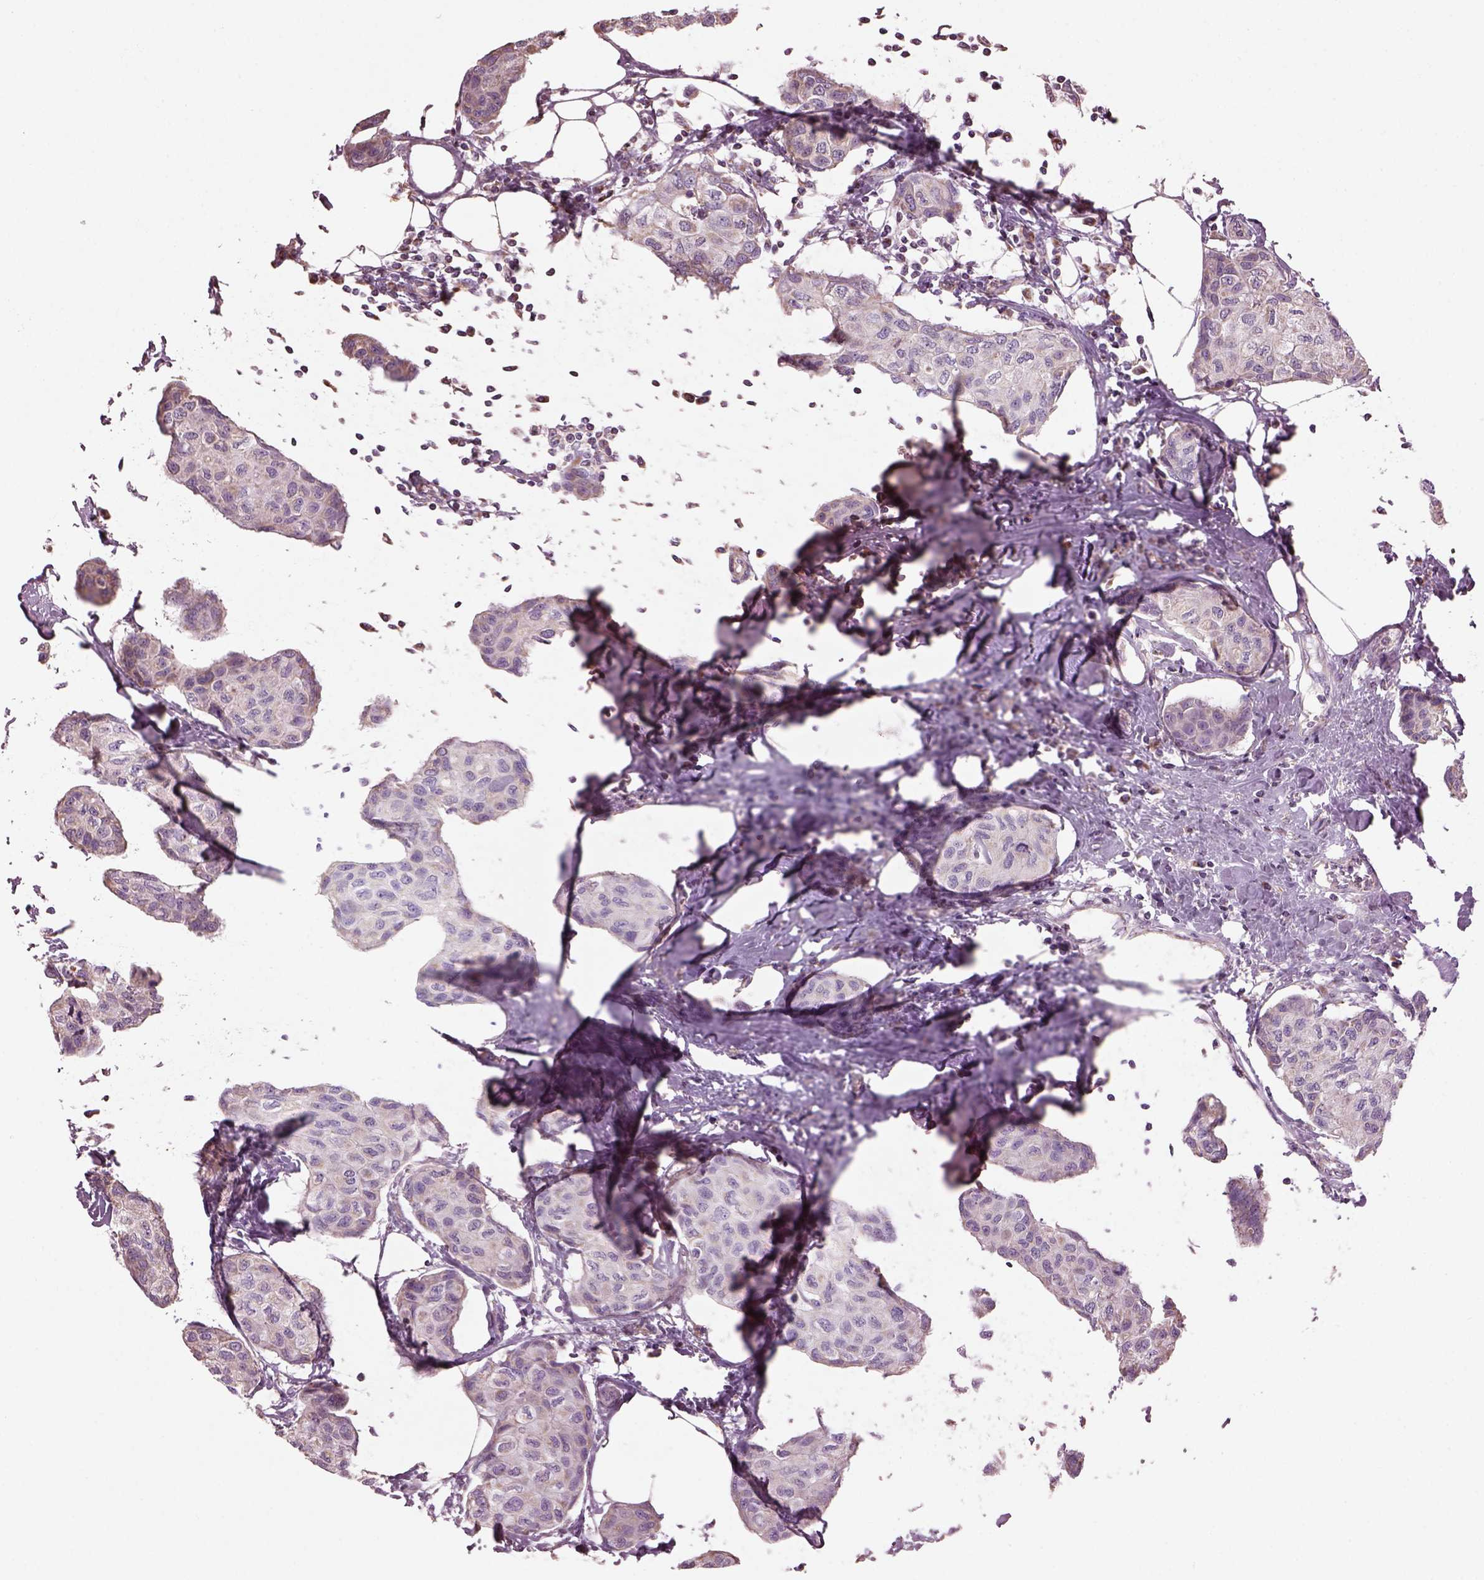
{"staining": {"intensity": "negative", "quantity": "none", "location": "none"}, "tissue": "breast cancer", "cell_type": "Tumor cells", "image_type": "cancer", "snomed": [{"axis": "morphology", "description": "Duct carcinoma"}, {"axis": "topography", "description": "Breast"}], "caption": "Human breast intraductal carcinoma stained for a protein using immunohistochemistry shows no staining in tumor cells.", "gene": "SPATA7", "patient": {"sex": "female", "age": 80}}